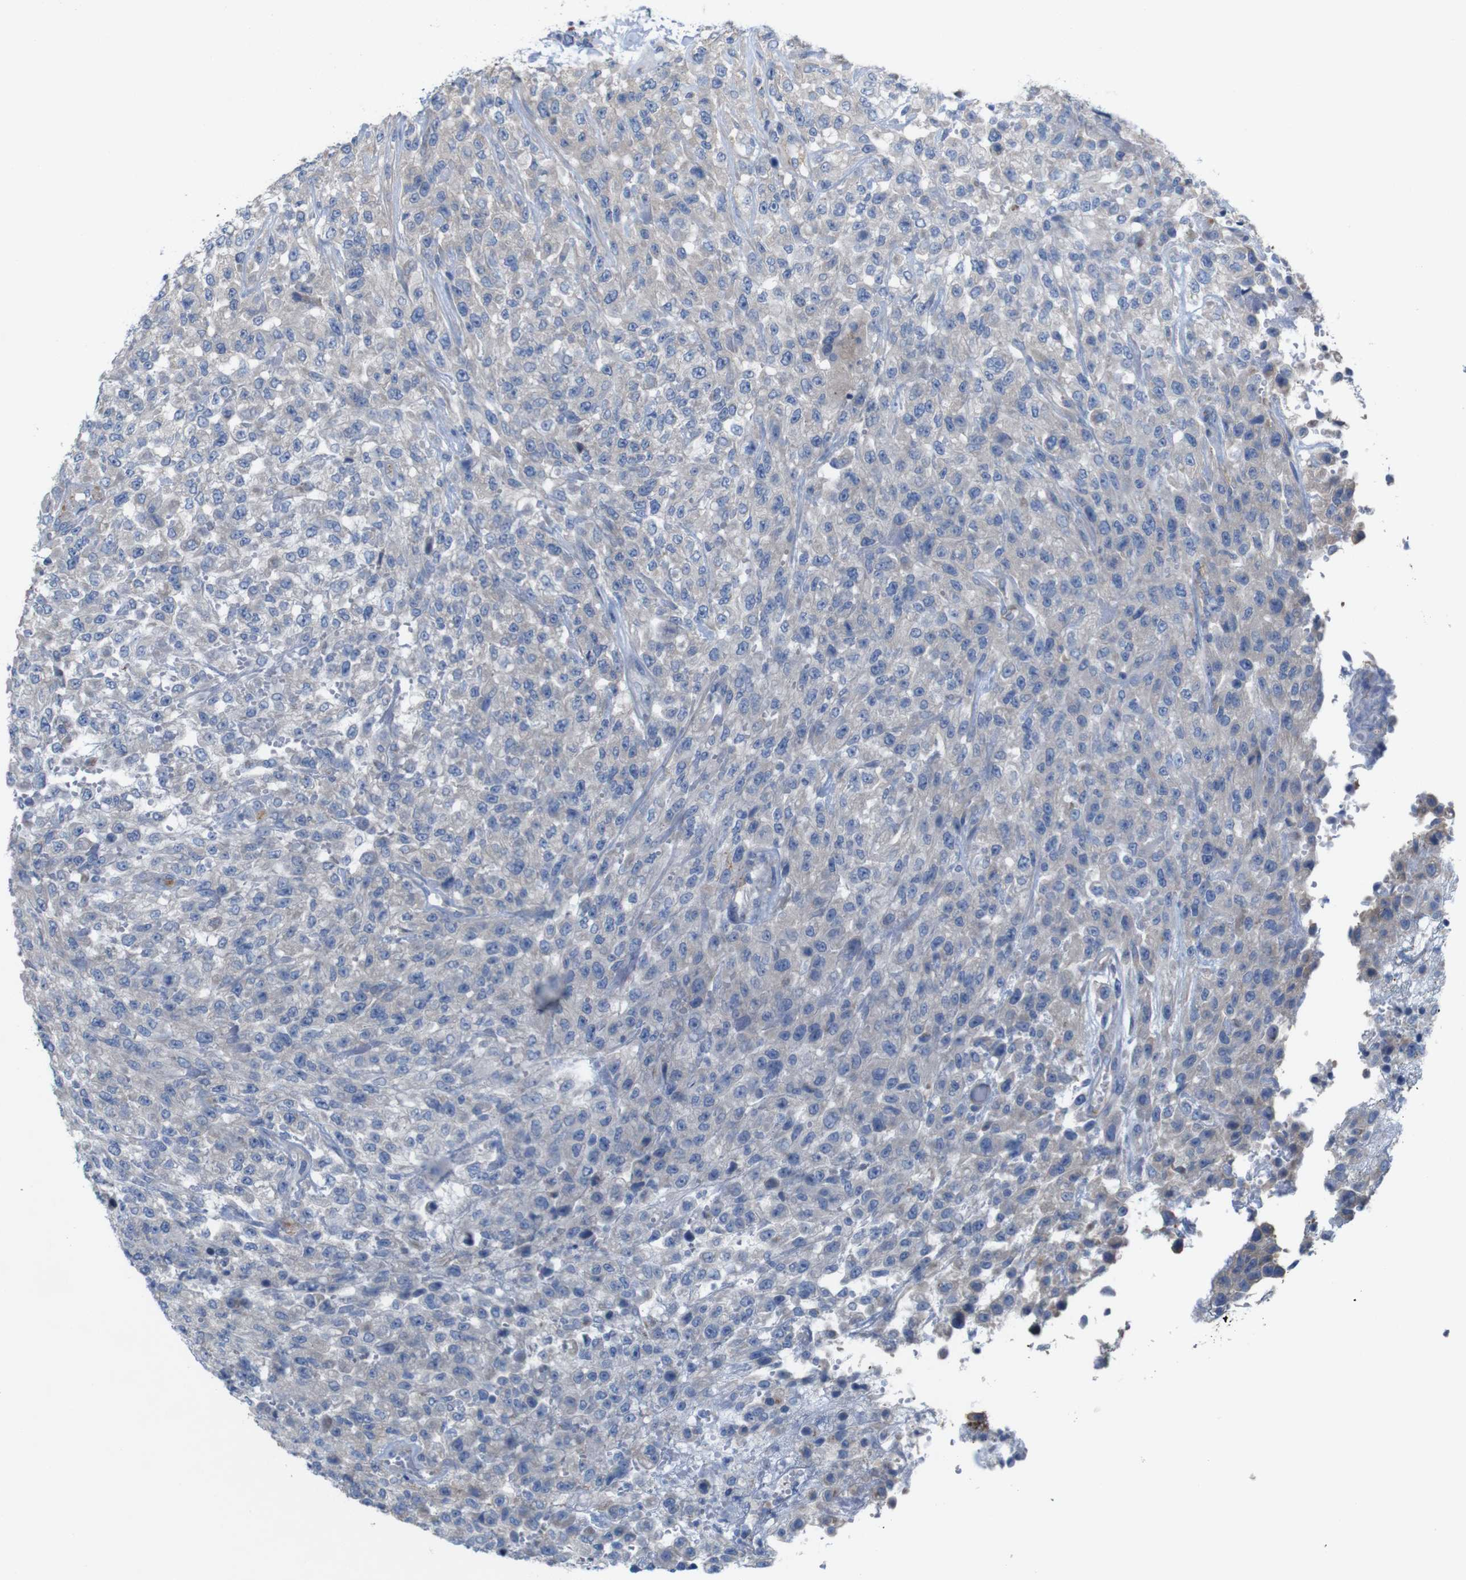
{"staining": {"intensity": "negative", "quantity": "none", "location": "none"}, "tissue": "urothelial cancer", "cell_type": "Tumor cells", "image_type": "cancer", "snomed": [{"axis": "morphology", "description": "Urothelial carcinoma, High grade"}, {"axis": "topography", "description": "Urinary bladder"}], "caption": "Human high-grade urothelial carcinoma stained for a protein using immunohistochemistry displays no expression in tumor cells.", "gene": "MYEOV", "patient": {"sex": "male", "age": 46}}